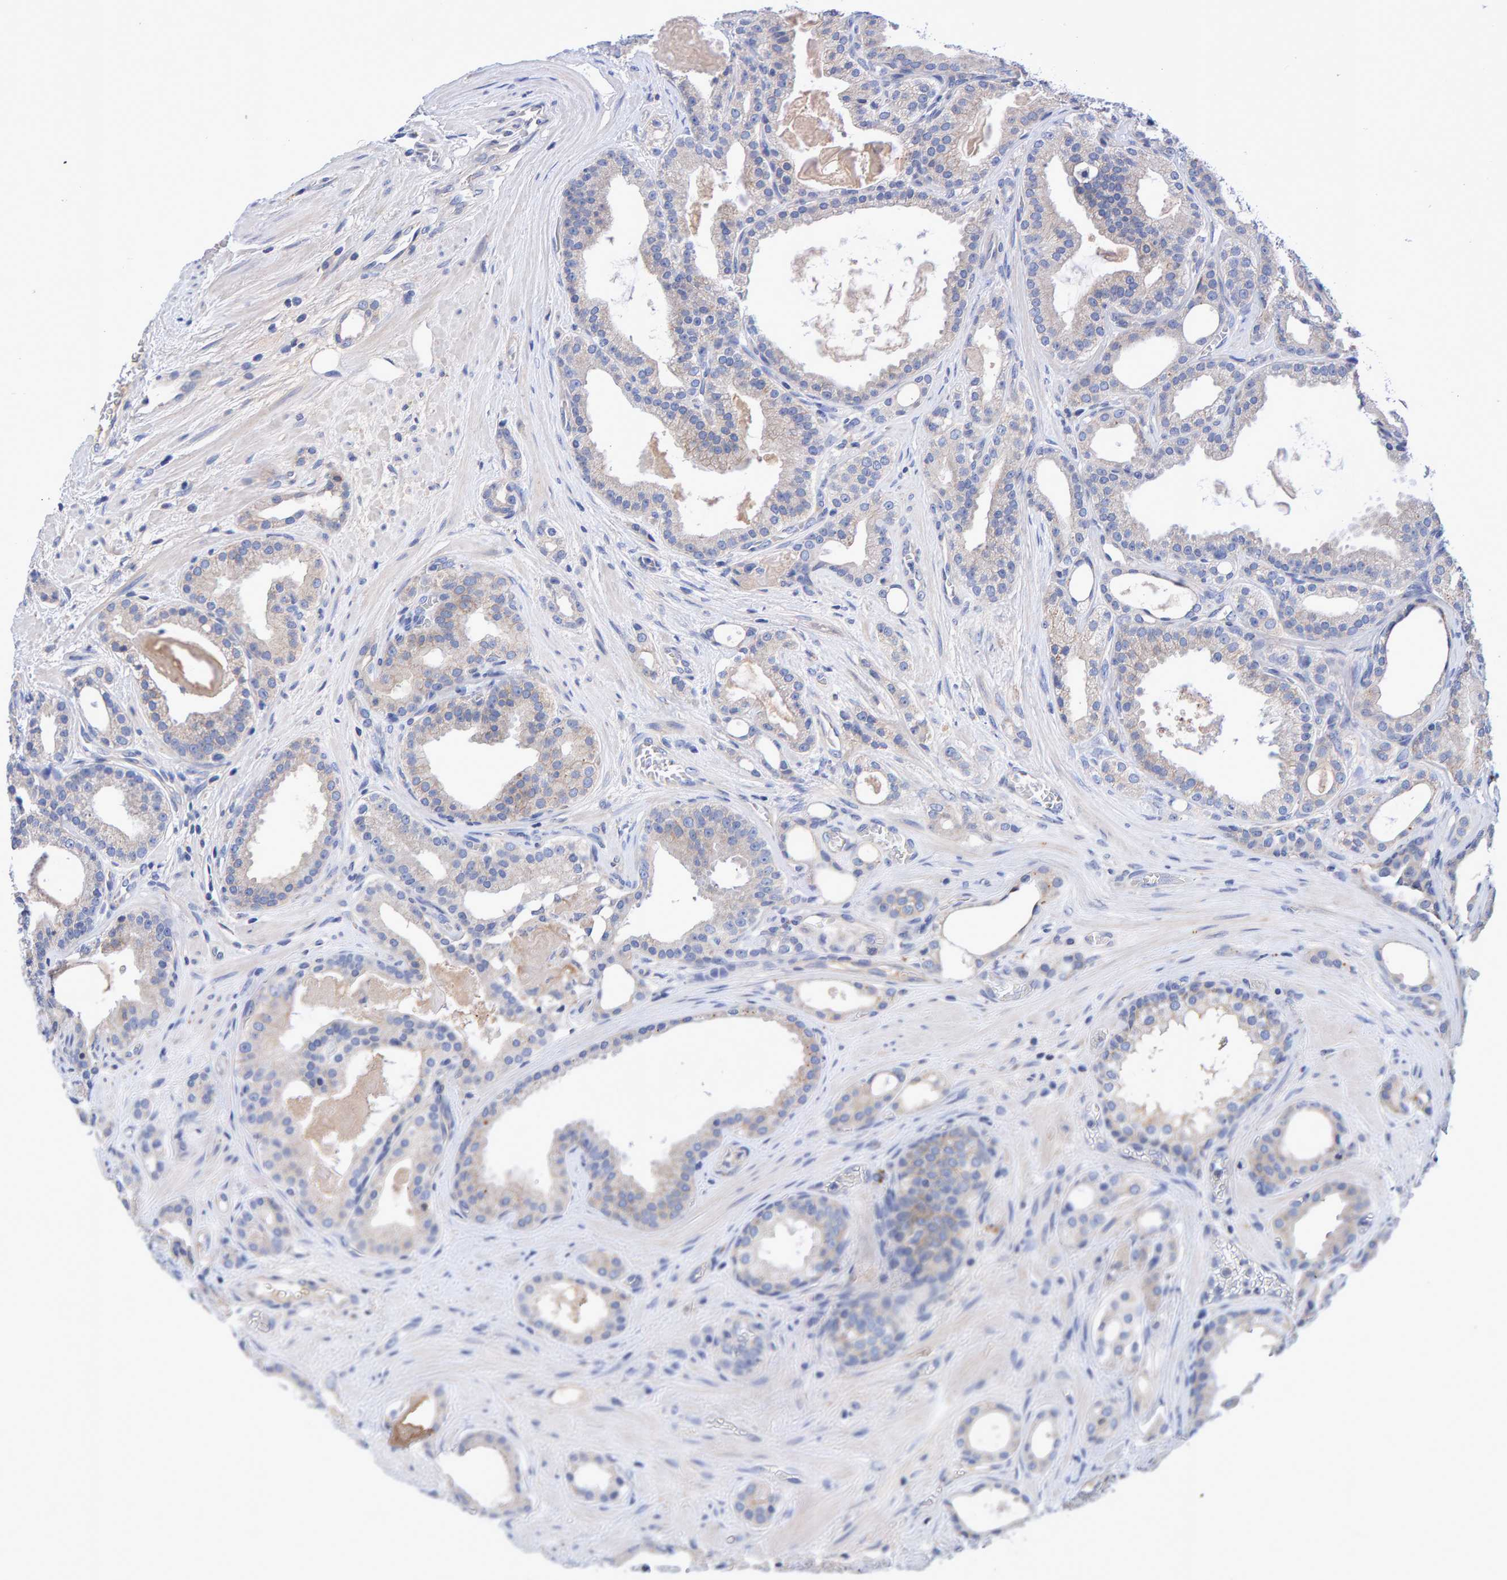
{"staining": {"intensity": "negative", "quantity": "none", "location": "none"}, "tissue": "prostate cancer", "cell_type": "Tumor cells", "image_type": "cancer", "snomed": [{"axis": "morphology", "description": "Adenocarcinoma, High grade"}, {"axis": "topography", "description": "Prostate"}], "caption": "DAB immunohistochemical staining of prostate adenocarcinoma (high-grade) exhibits no significant expression in tumor cells. Nuclei are stained in blue.", "gene": "EFR3A", "patient": {"sex": "male", "age": 60}}